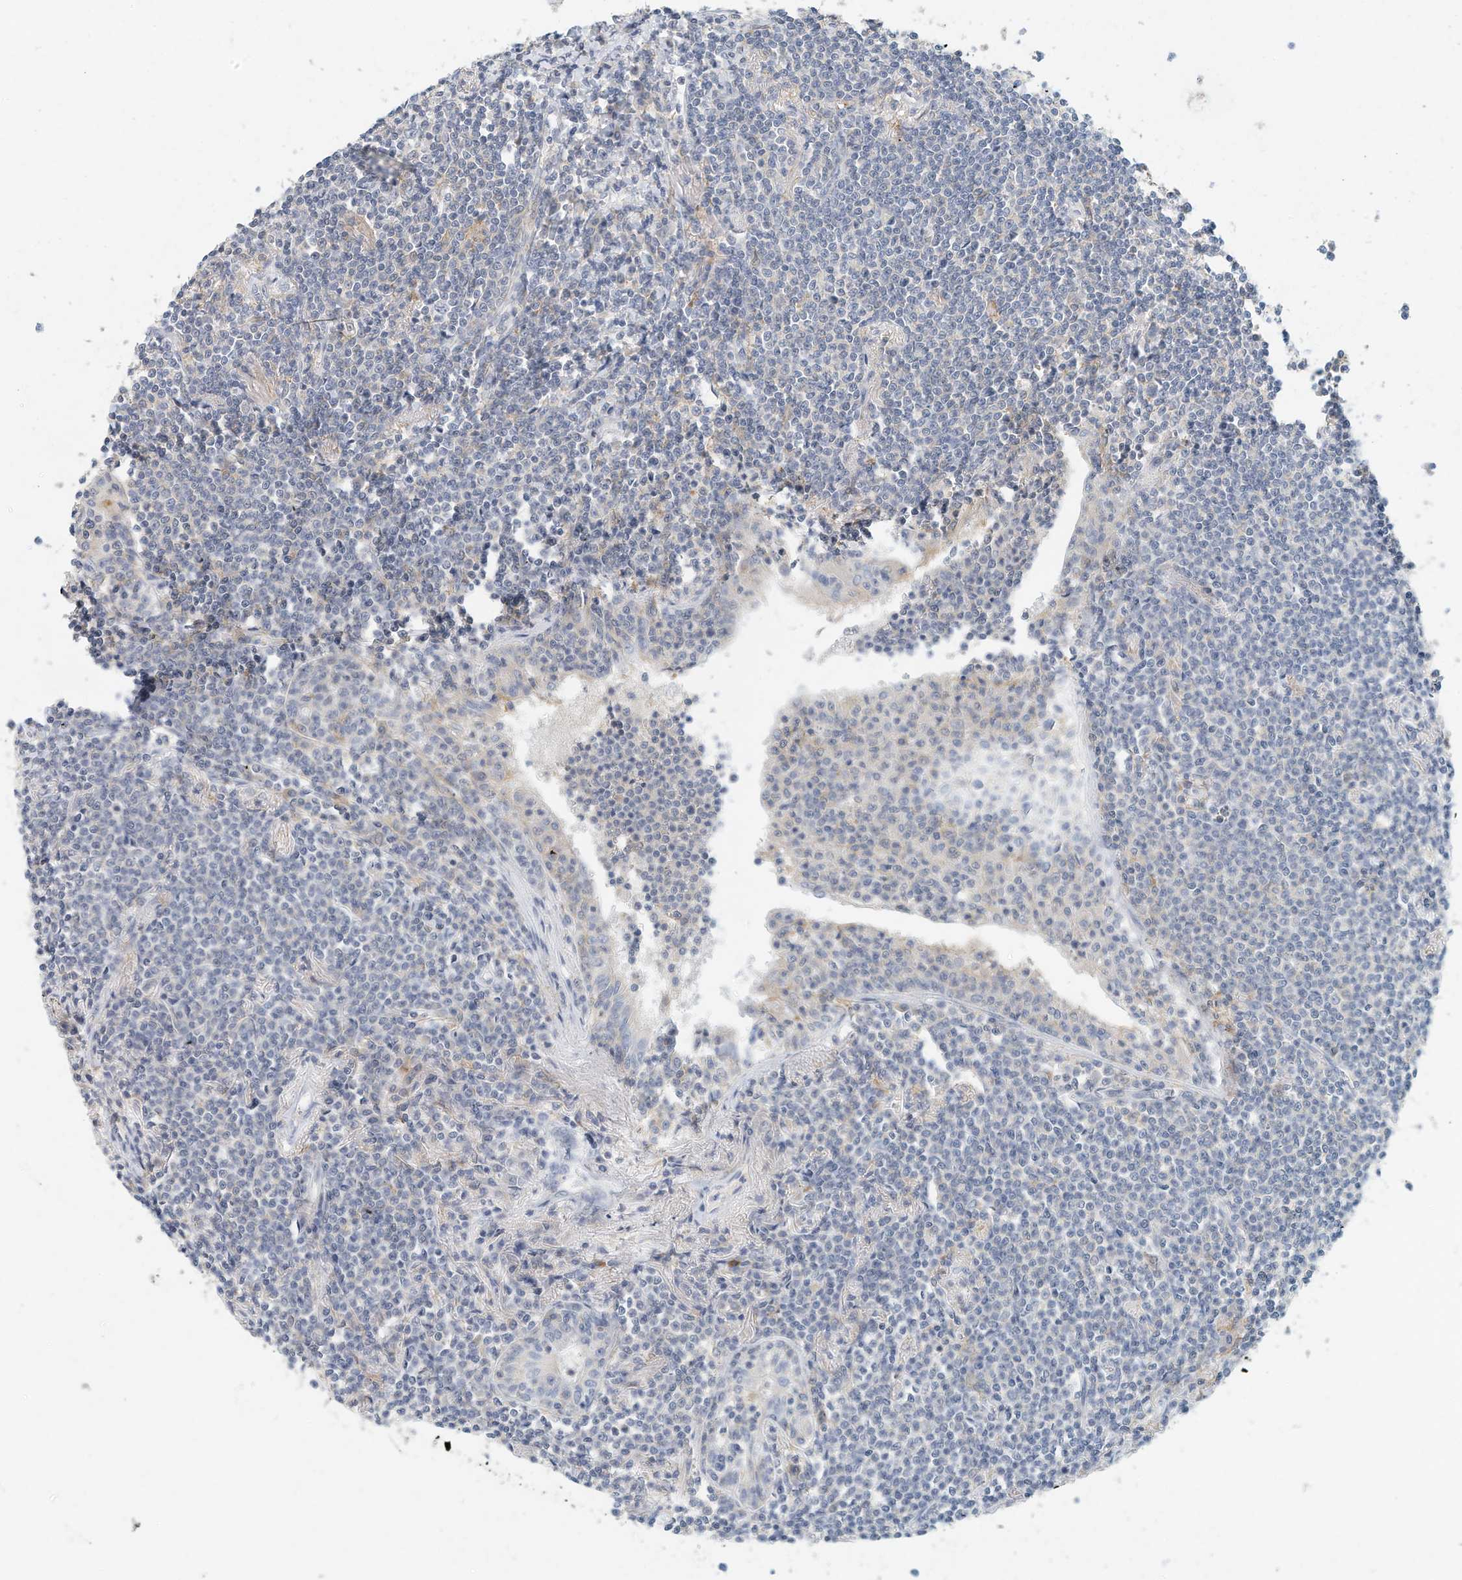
{"staining": {"intensity": "negative", "quantity": "none", "location": "none"}, "tissue": "lymphoma", "cell_type": "Tumor cells", "image_type": "cancer", "snomed": [{"axis": "morphology", "description": "Malignant lymphoma, non-Hodgkin's type, Low grade"}, {"axis": "topography", "description": "Lung"}], "caption": "A histopathology image of low-grade malignant lymphoma, non-Hodgkin's type stained for a protein shows no brown staining in tumor cells.", "gene": "MICAL1", "patient": {"sex": "female", "age": 71}}